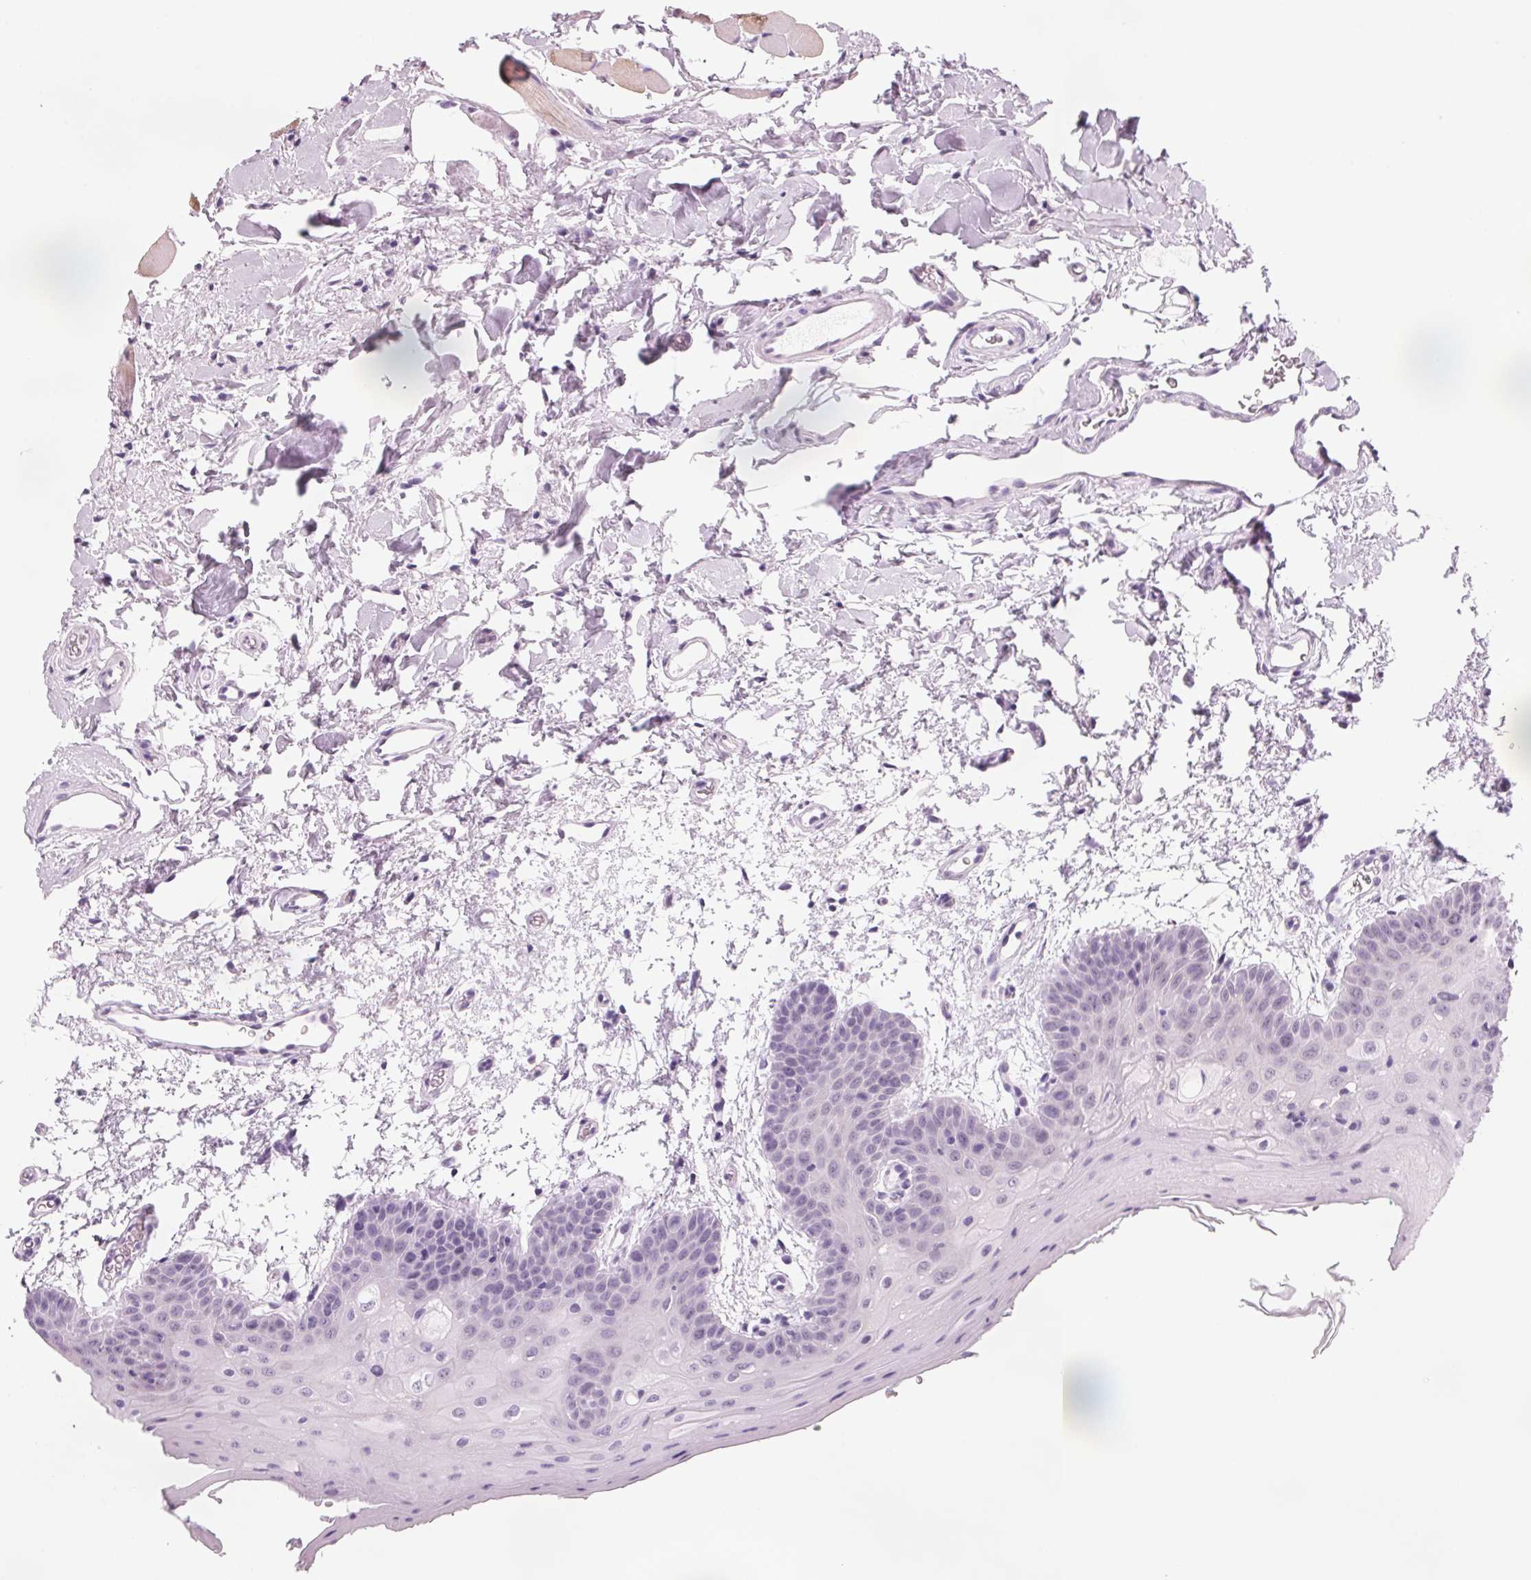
{"staining": {"intensity": "moderate", "quantity": "25%-75%", "location": "nuclear"}, "tissue": "oral mucosa", "cell_type": "Squamous epithelial cells", "image_type": "normal", "snomed": [{"axis": "morphology", "description": "Normal tissue, NOS"}, {"axis": "morphology", "description": "Squamous cell carcinoma, NOS"}, {"axis": "topography", "description": "Oral tissue"}, {"axis": "topography", "description": "Head-Neck"}], "caption": "High-power microscopy captured an IHC image of unremarkable oral mucosa, revealing moderate nuclear expression in approximately 25%-75% of squamous epithelial cells. (Brightfield microscopy of DAB IHC at high magnification).", "gene": "DNTTIP2", "patient": {"sex": "female", "age": 50}}